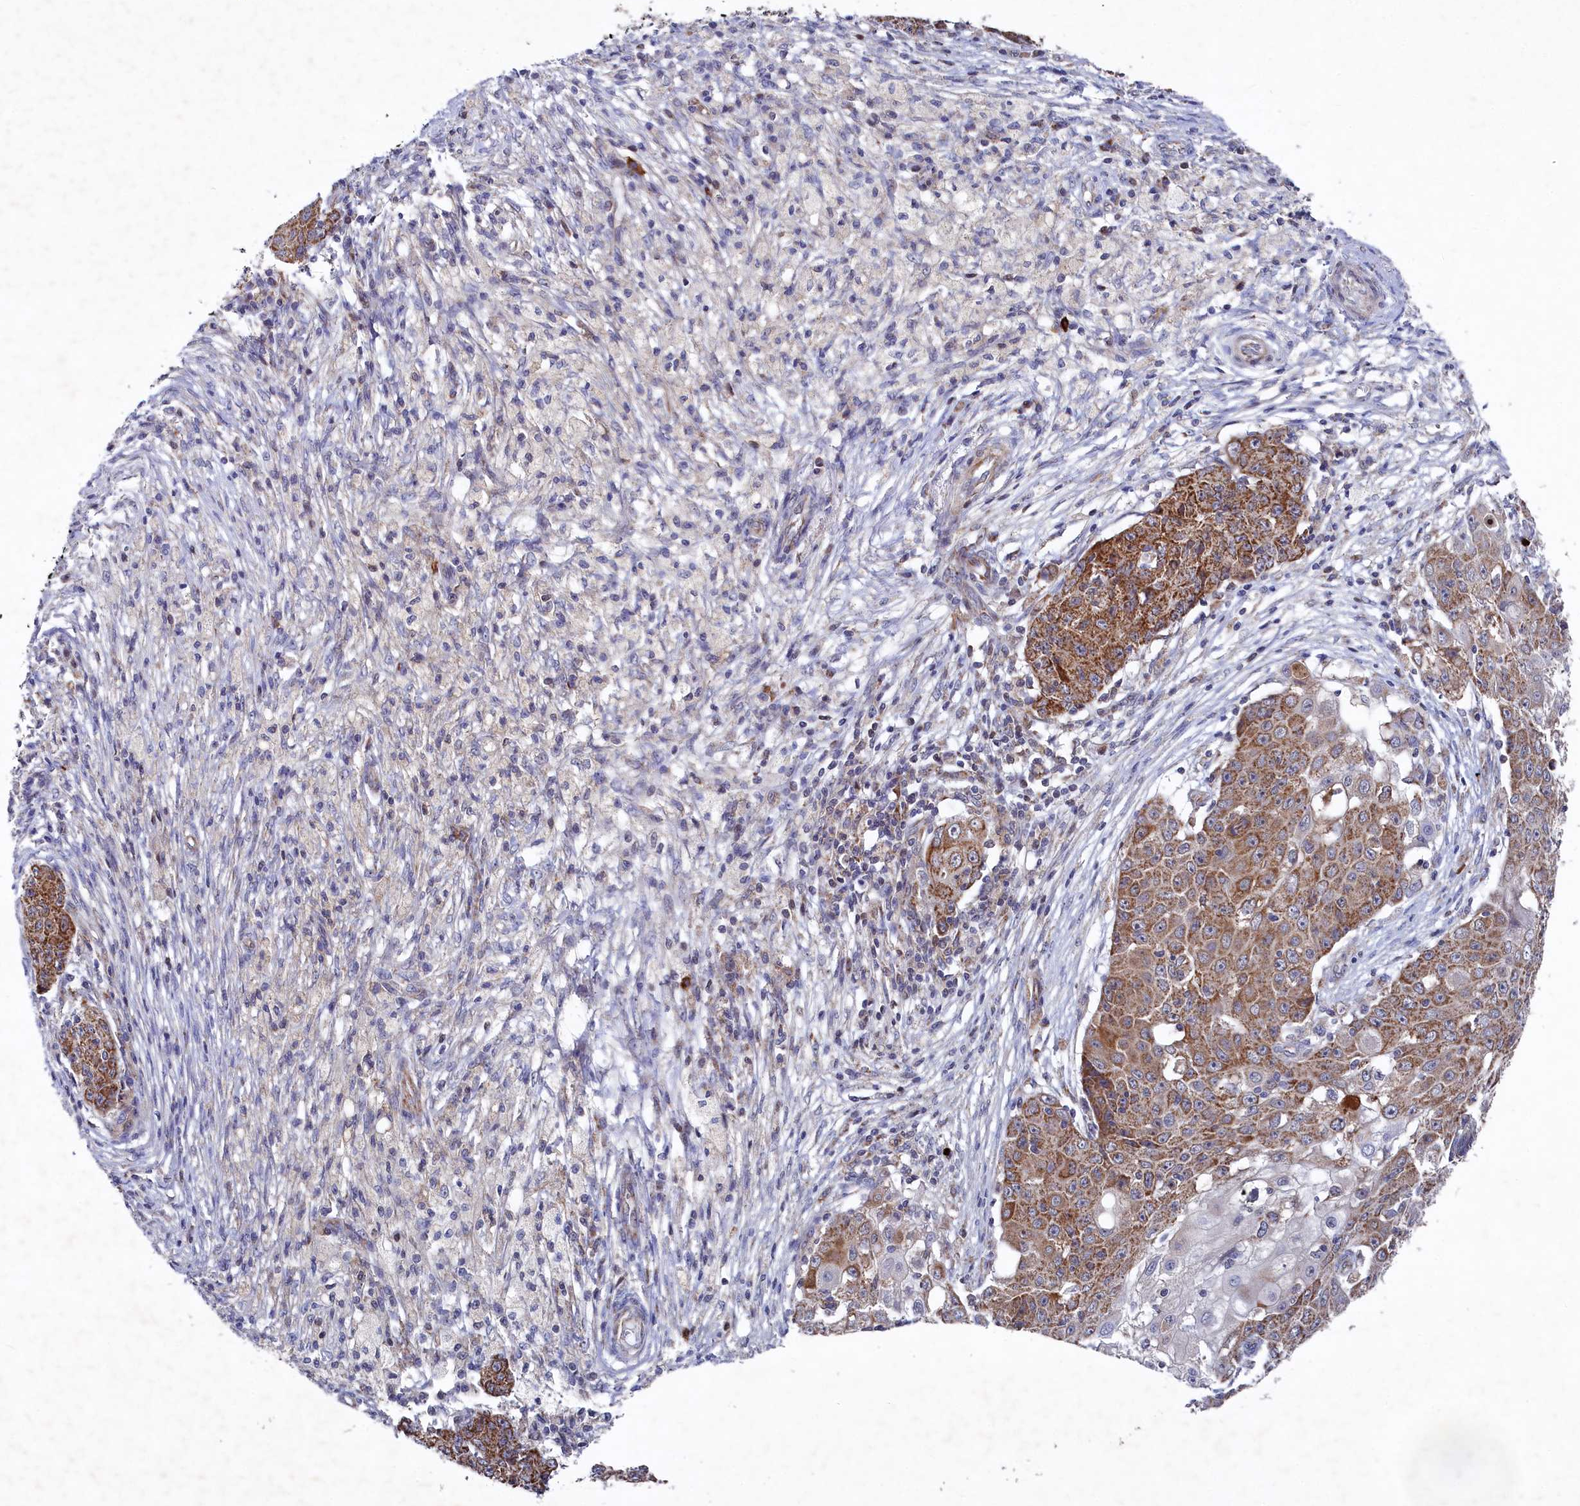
{"staining": {"intensity": "moderate", "quantity": ">75%", "location": "cytoplasmic/membranous"}, "tissue": "ovarian cancer", "cell_type": "Tumor cells", "image_type": "cancer", "snomed": [{"axis": "morphology", "description": "Carcinoma, endometroid"}, {"axis": "topography", "description": "Ovary"}], "caption": "A micrograph of human ovarian endometroid carcinoma stained for a protein exhibits moderate cytoplasmic/membranous brown staining in tumor cells. (brown staining indicates protein expression, while blue staining denotes nuclei).", "gene": "CHCHD1", "patient": {"sex": "female", "age": 42}}